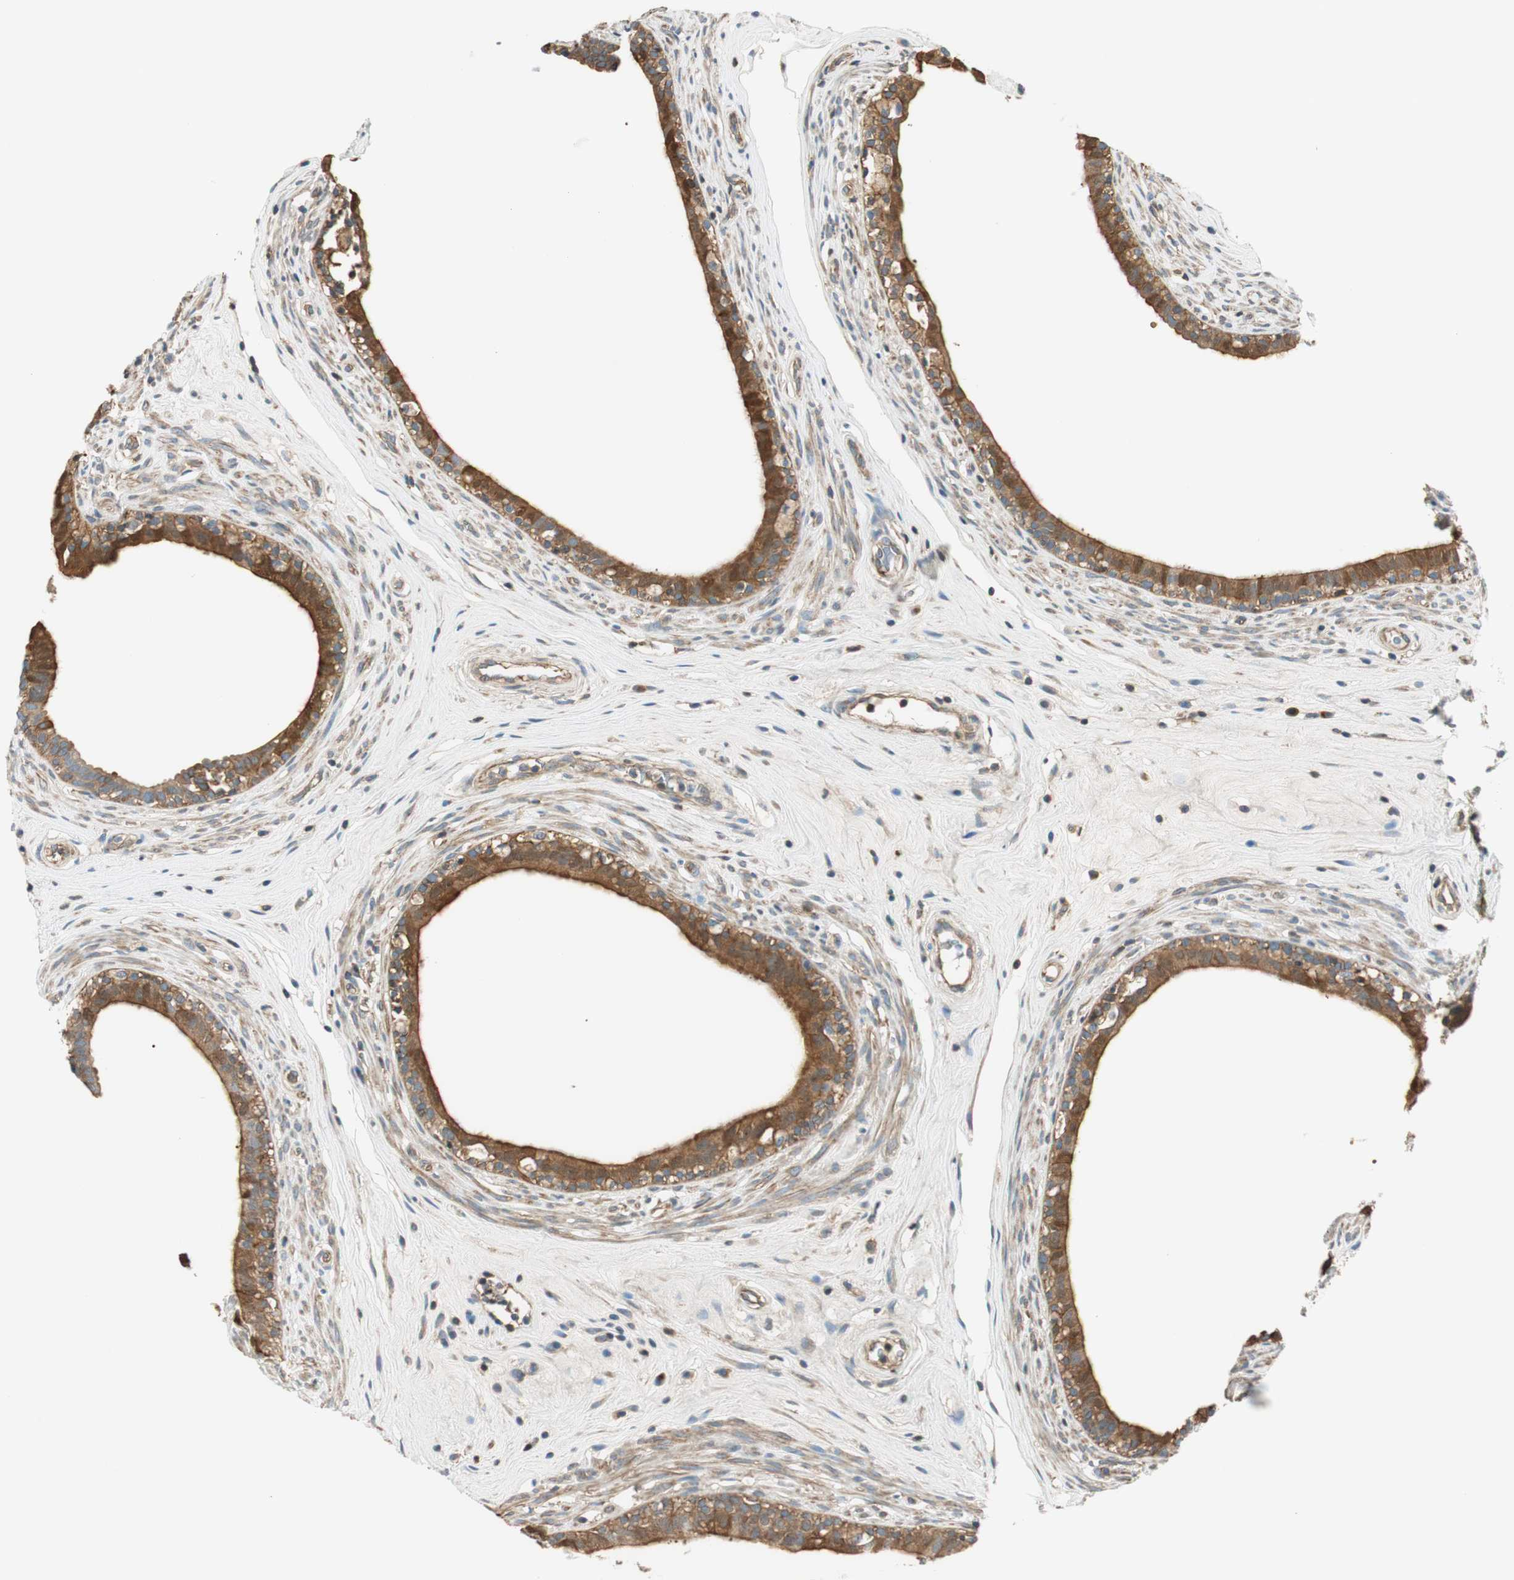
{"staining": {"intensity": "moderate", "quantity": ">75%", "location": "cytoplasmic/membranous"}, "tissue": "epididymis", "cell_type": "Glandular cells", "image_type": "normal", "snomed": [{"axis": "morphology", "description": "Normal tissue, NOS"}, {"axis": "morphology", "description": "Inflammation, NOS"}, {"axis": "topography", "description": "Epididymis"}], "caption": "The micrograph exhibits a brown stain indicating the presence of a protein in the cytoplasmic/membranous of glandular cells in epididymis.", "gene": "PI4K2B", "patient": {"sex": "male", "age": 84}}